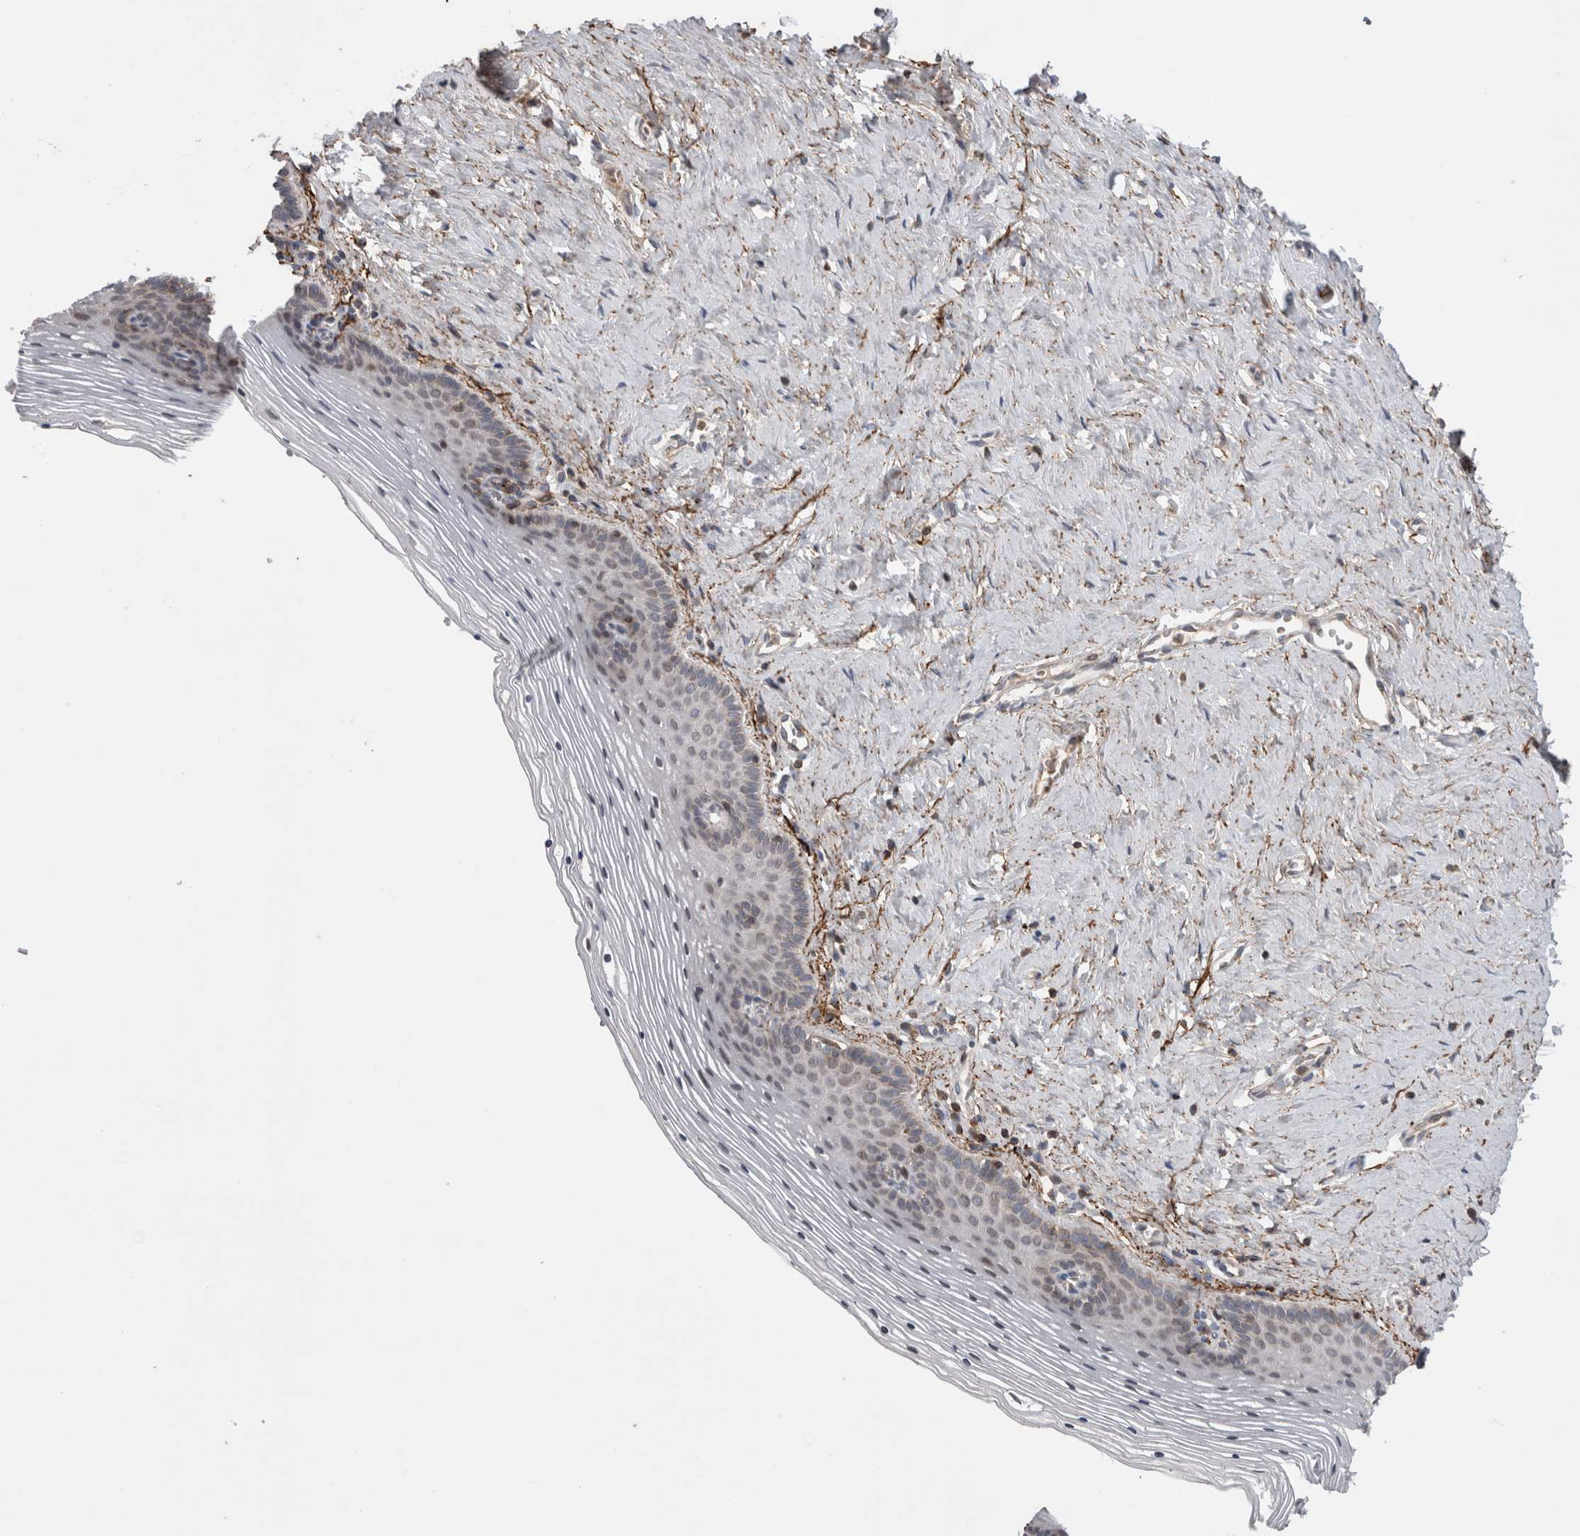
{"staining": {"intensity": "weak", "quantity": "<25%", "location": "cytoplasmic/membranous"}, "tissue": "vagina", "cell_type": "Squamous epithelial cells", "image_type": "normal", "snomed": [{"axis": "morphology", "description": "Normal tissue, NOS"}, {"axis": "topography", "description": "Vagina"}], "caption": "Micrograph shows no significant protein expression in squamous epithelial cells of benign vagina. (DAB (3,3'-diaminobenzidine) immunohistochemistry (IHC) visualized using brightfield microscopy, high magnification).", "gene": "DARS2", "patient": {"sex": "female", "age": 32}}